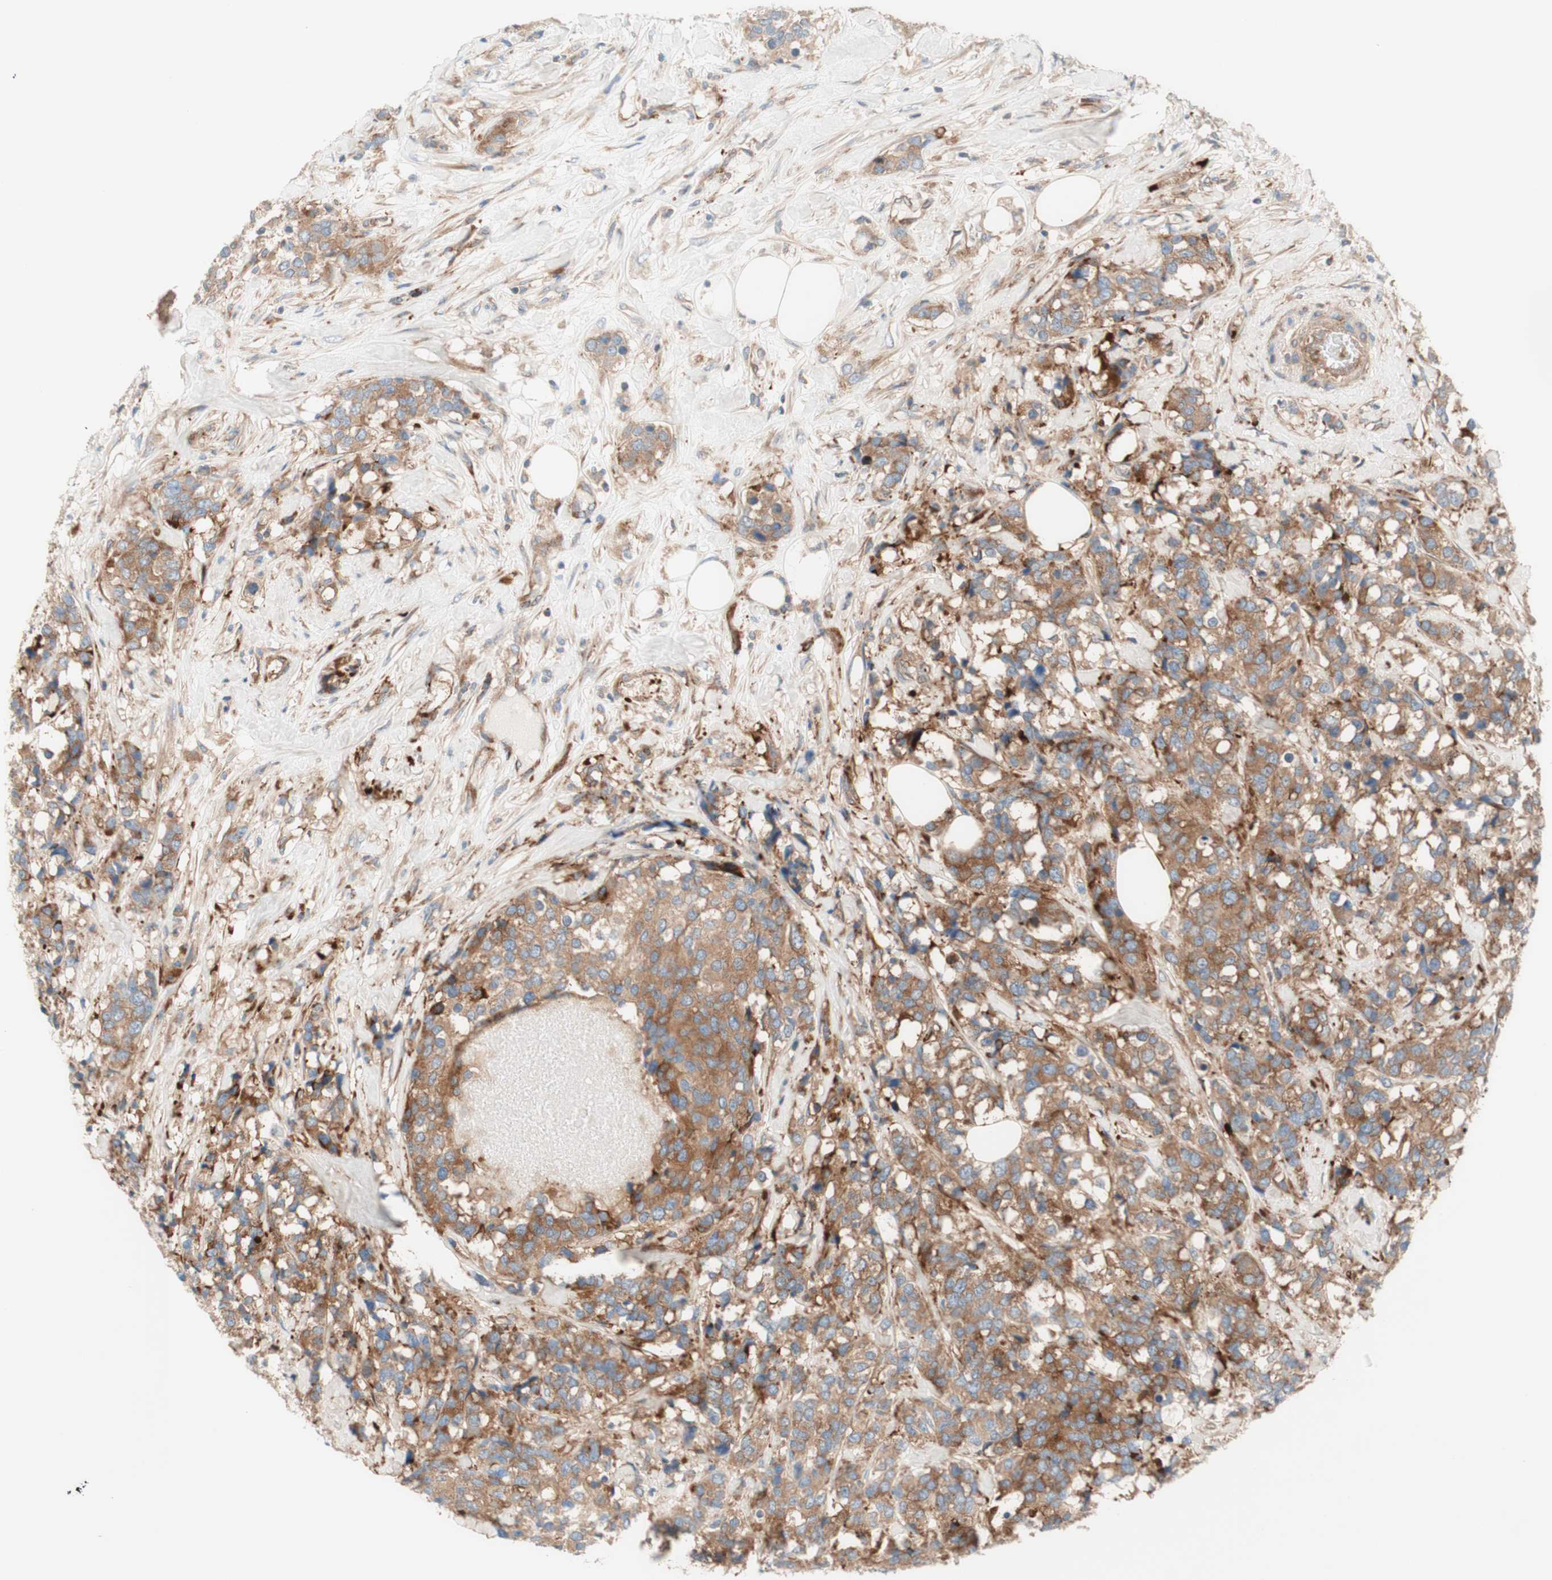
{"staining": {"intensity": "moderate", "quantity": ">75%", "location": "cytoplasmic/membranous"}, "tissue": "breast cancer", "cell_type": "Tumor cells", "image_type": "cancer", "snomed": [{"axis": "morphology", "description": "Lobular carcinoma"}, {"axis": "topography", "description": "Breast"}], "caption": "An image of lobular carcinoma (breast) stained for a protein reveals moderate cytoplasmic/membranous brown staining in tumor cells. The protein is shown in brown color, while the nuclei are stained blue.", "gene": "CCN4", "patient": {"sex": "female", "age": 59}}